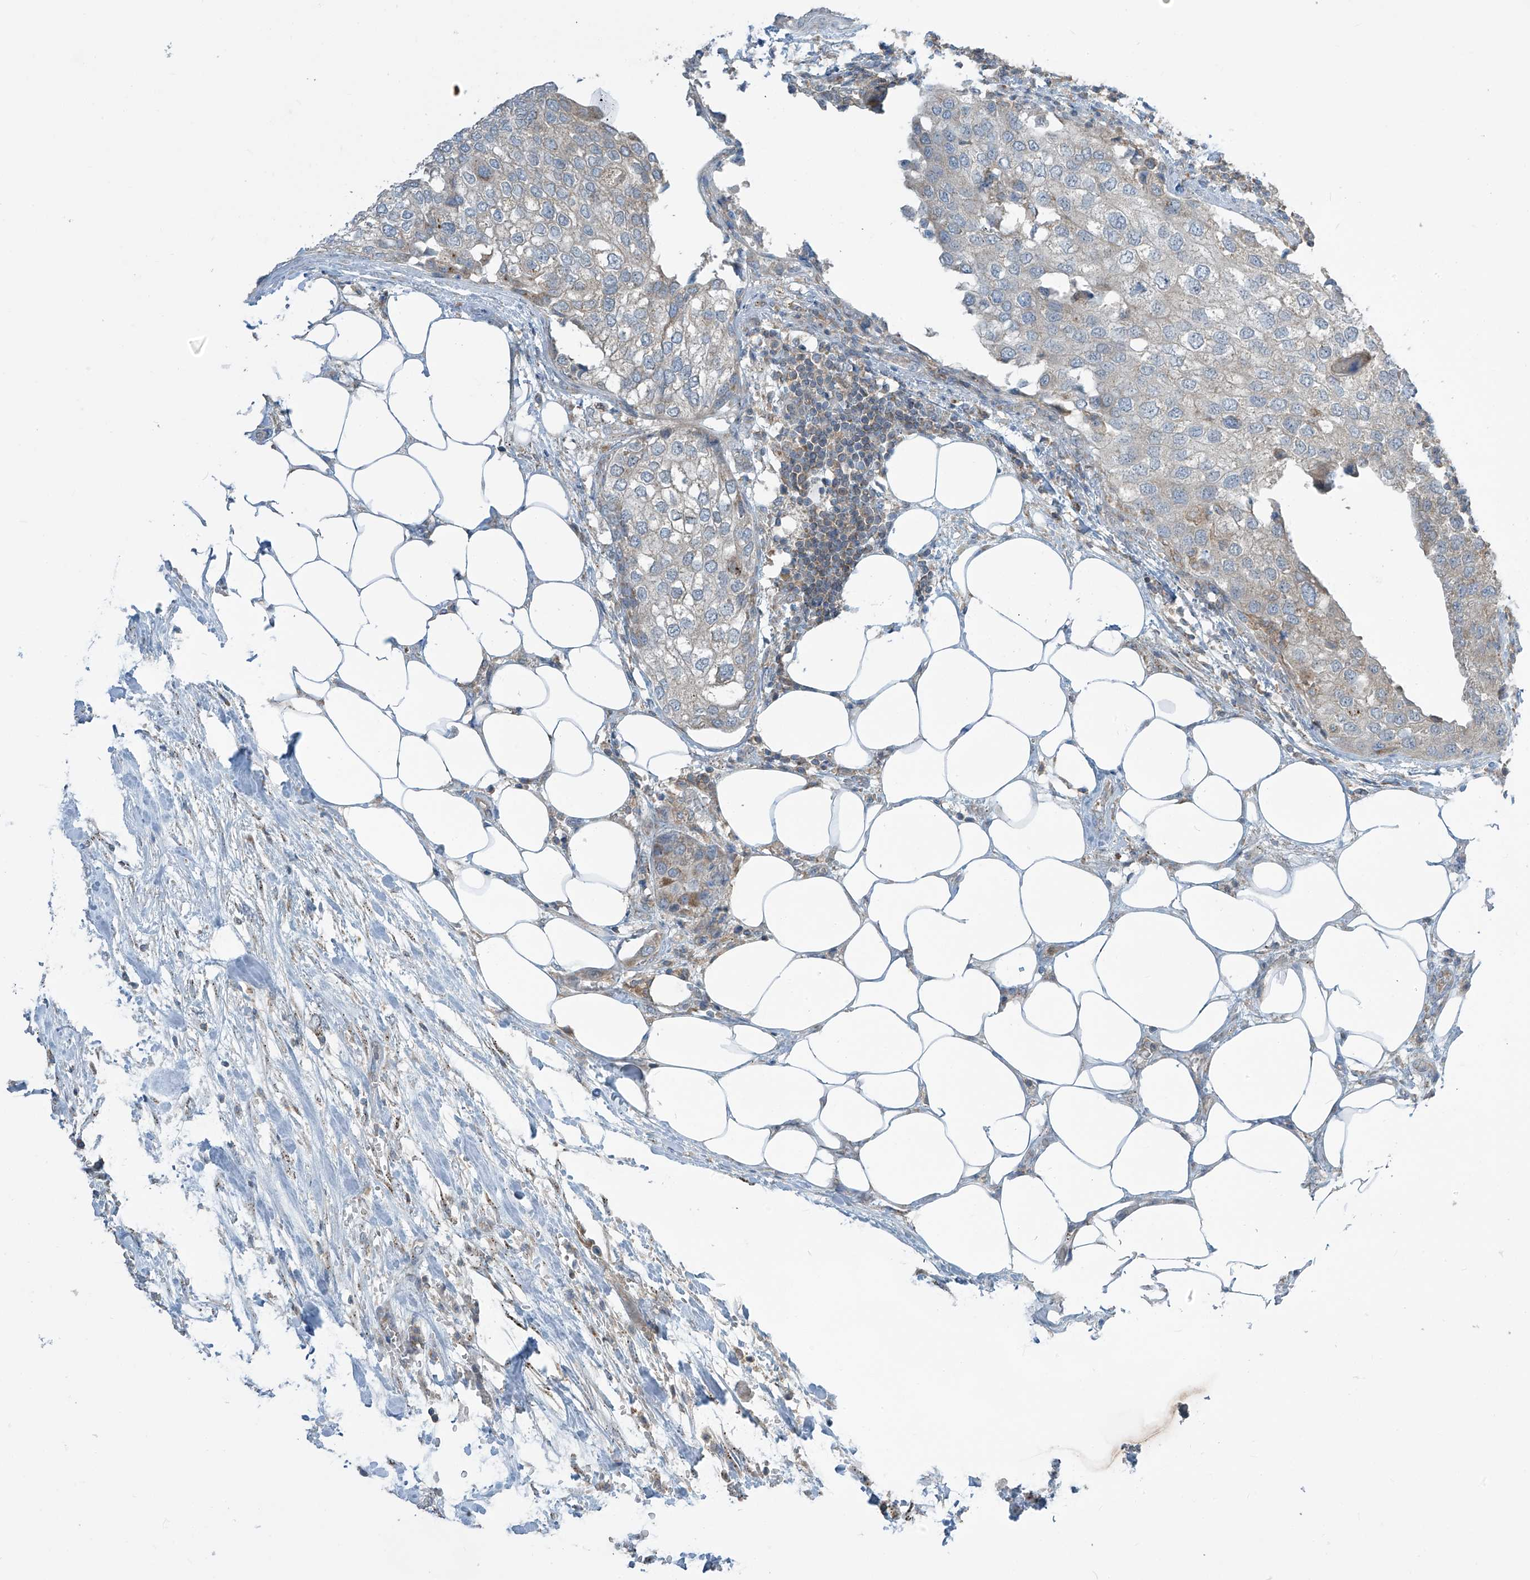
{"staining": {"intensity": "negative", "quantity": "none", "location": "none"}, "tissue": "urothelial cancer", "cell_type": "Tumor cells", "image_type": "cancer", "snomed": [{"axis": "morphology", "description": "Urothelial carcinoma, High grade"}, {"axis": "topography", "description": "Urinary bladder"}], "caption": "Tumor cells show no significant positivity in urothelial cancer.", "gene": "PARVG", "patient": {"sex": "male", "age": 64}}